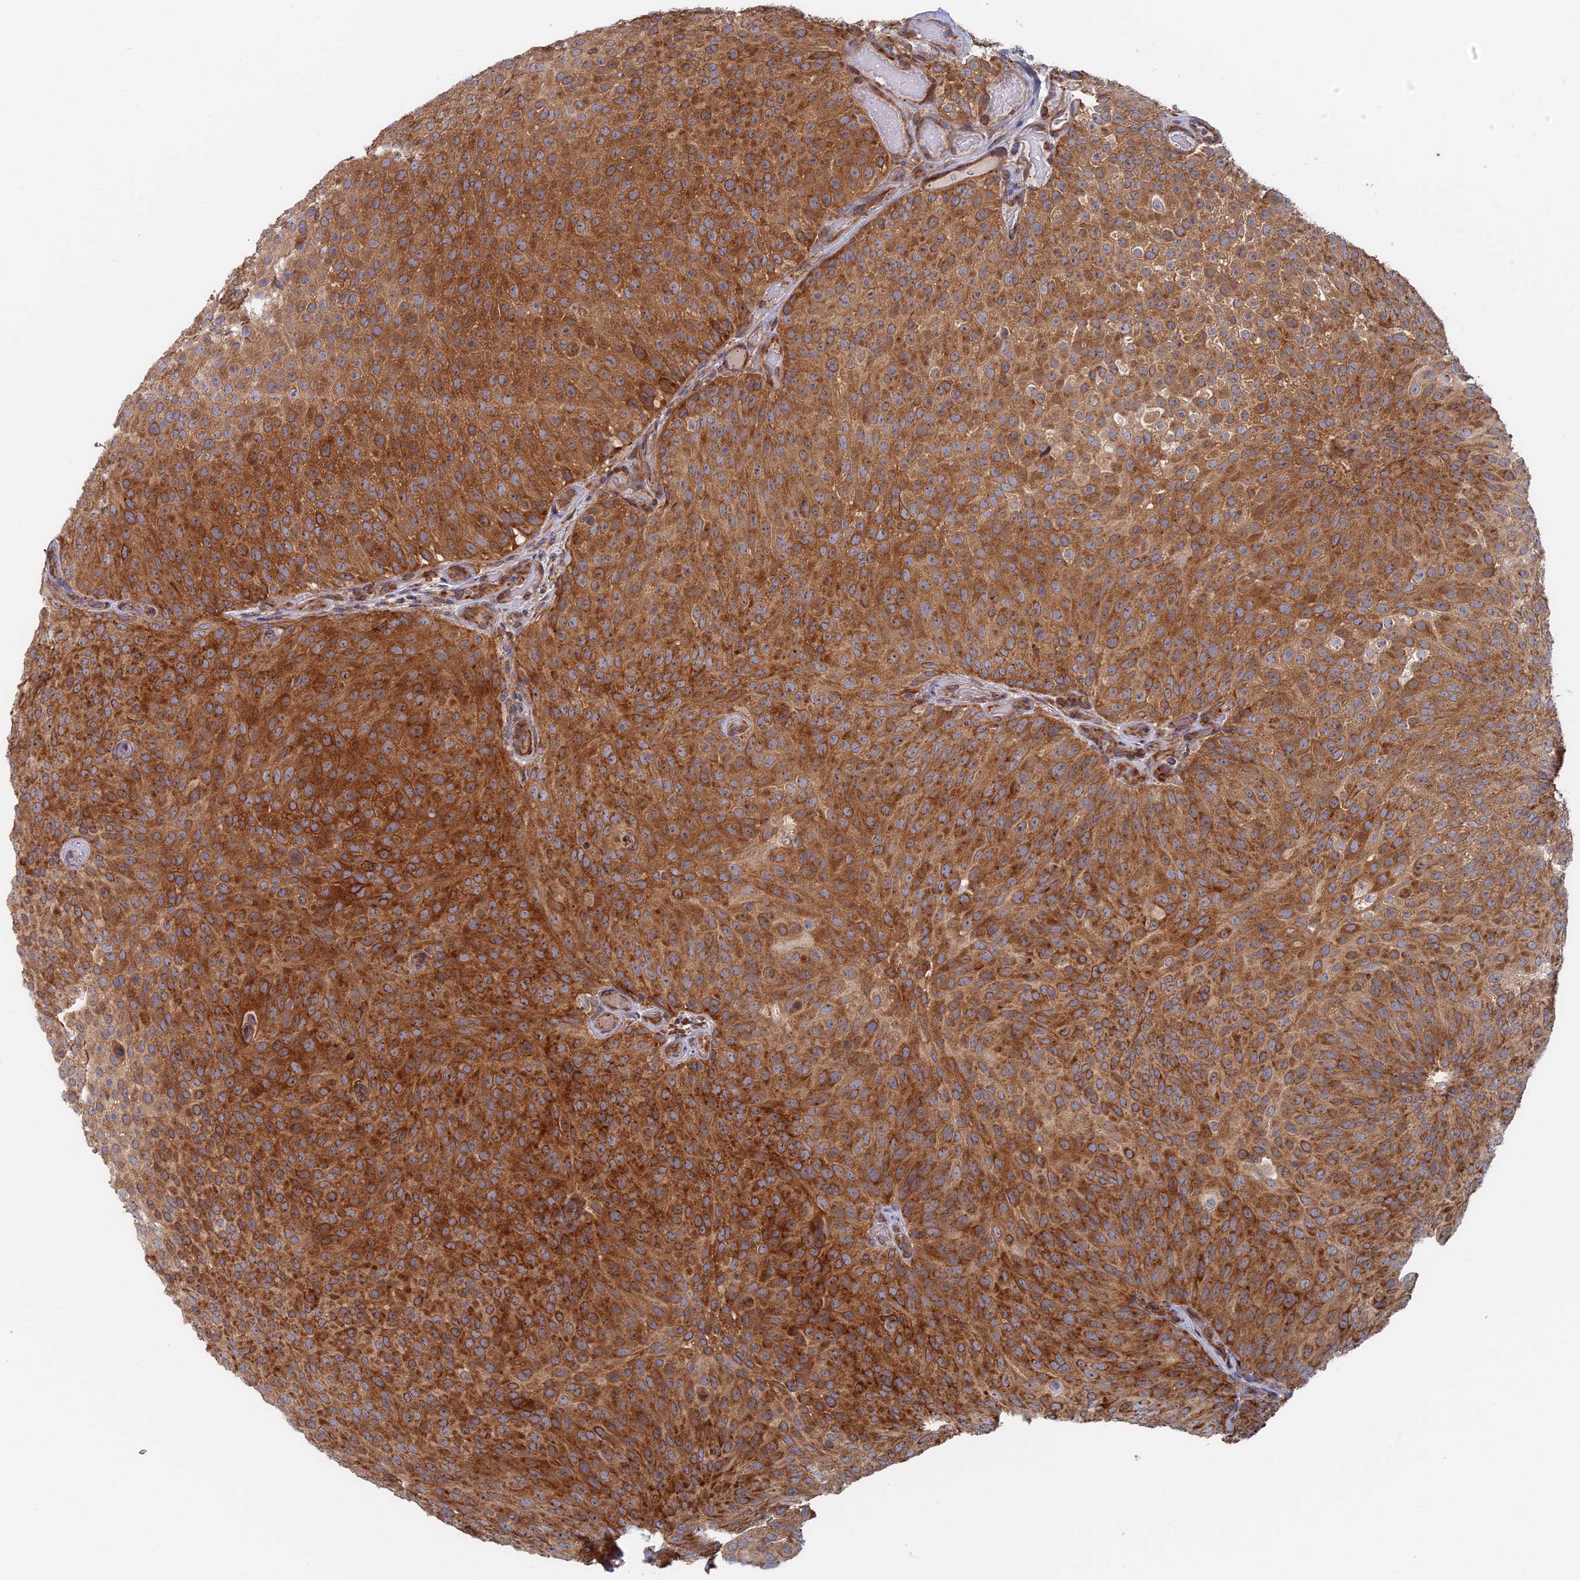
{"staining": {"intensity": "strong", "quantity": ">75%", "location": "cytoplasmic/membranous"}, "tissue": "urothelial cancer", "cell_type": "Tumor cells", "image_type": "cancer", "snomed": [{"axis": "morphology", "description": "Urothelial carcinoma, Low grade"}, {"axis": "topography", "description": "Urinary bladder"}], "caption": "The histopathology image shows immunohistochemical staining of urothelial carcinoma (low-grade). There is strong cytoplasmic/membranous positivity is identified in about >75% of tumor cells.", "gene": "TBC1D30", "patient": {"sex": "male", "age": 78}}